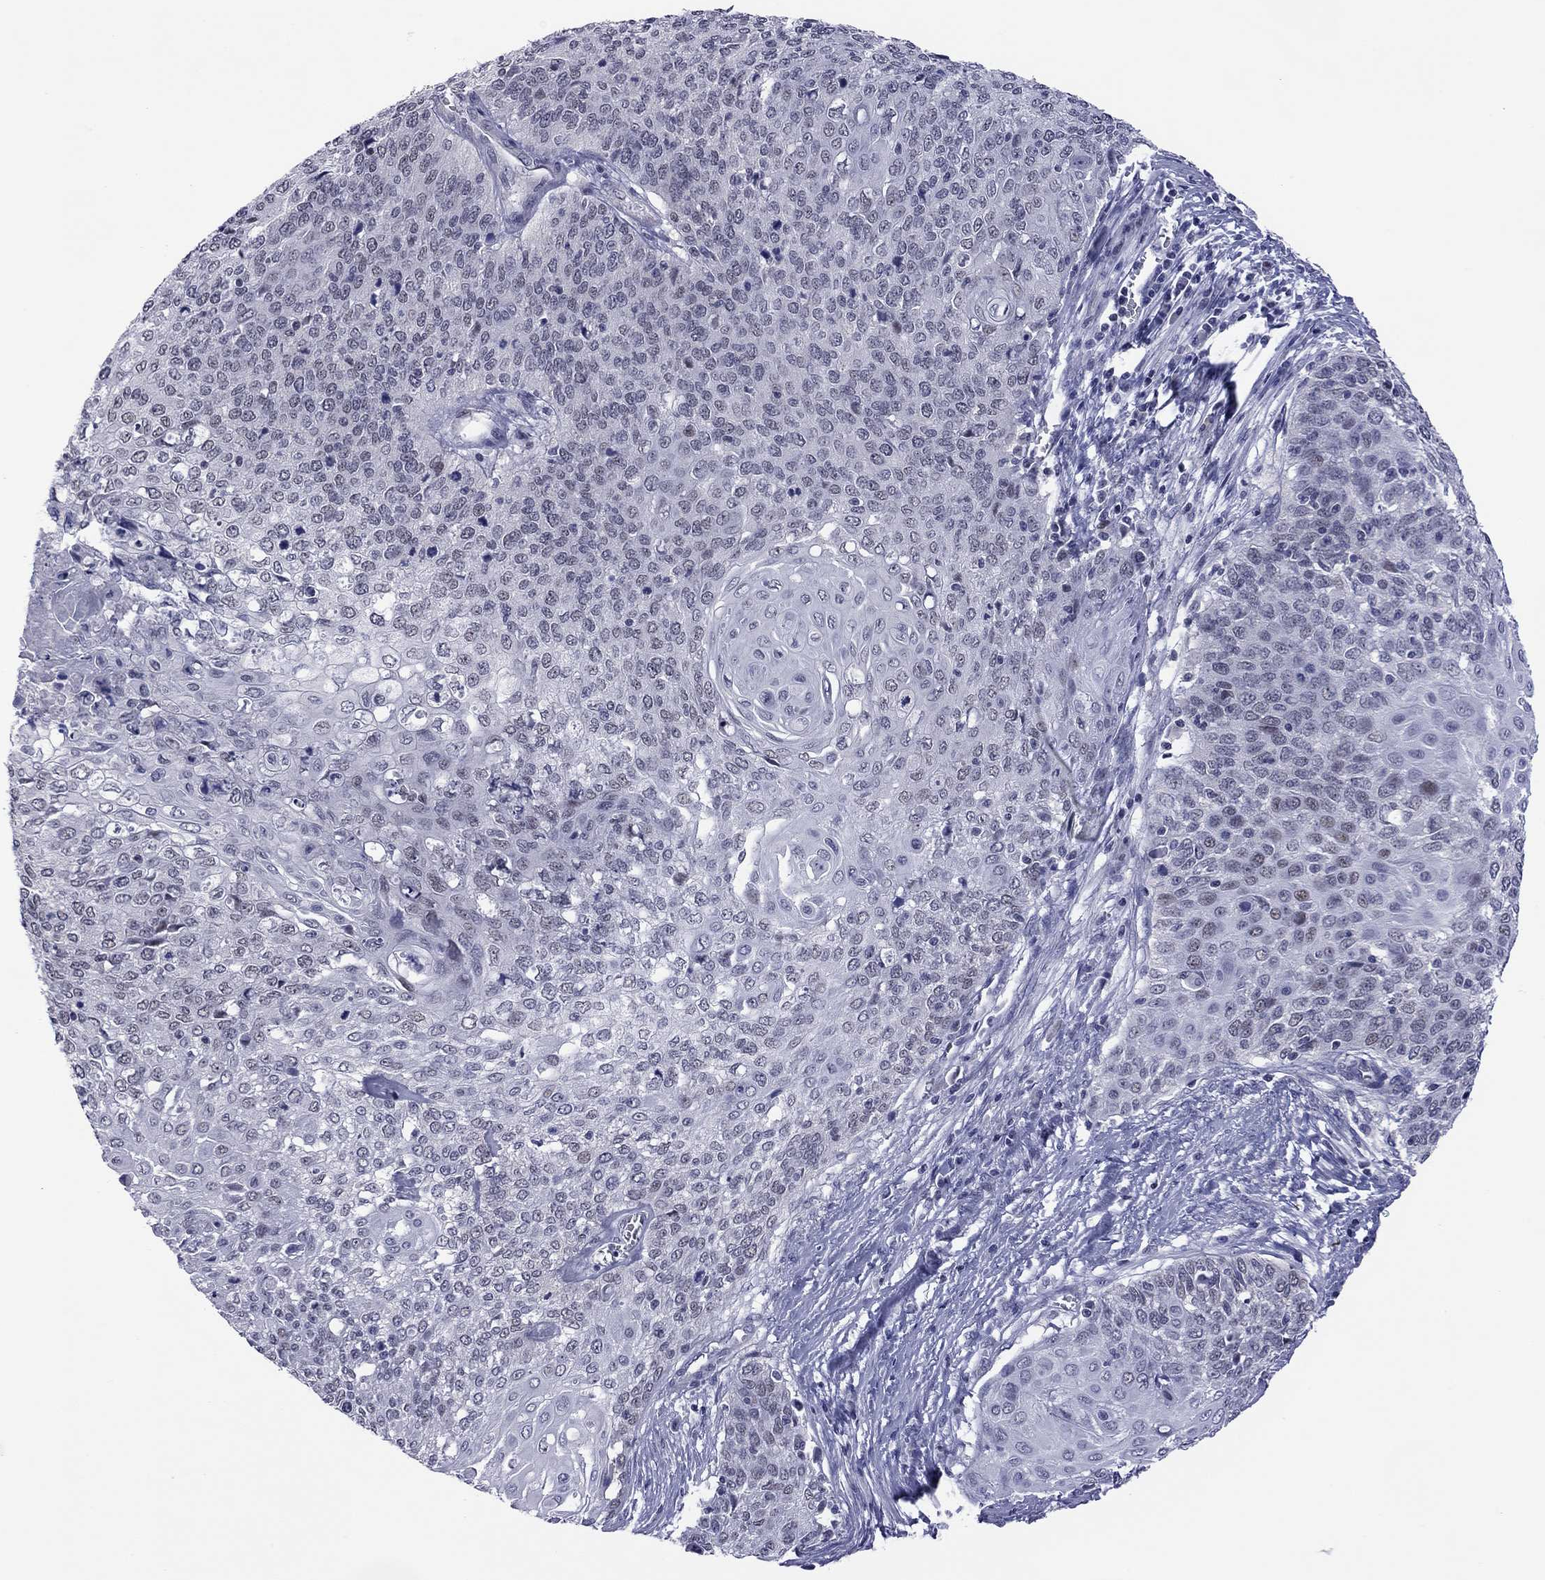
{"staining": {"intensity": "negative", "quantity": "none", "location": "none"}, "tissue": "cervical cancer", "cell_type": "Tumor cells", "image_type": "cancer", "snomed": [{"axis": "morphology", "description": "Squamous cell carcinoma, NOS"}, {"axis": "topography", "description": "Cervix"}], "caption": "Tumor cells show no significant expression in cervical squamous cell carcinoma.", "gene": "POU5F2", "patient": {"sex": "female", "age": 39}}